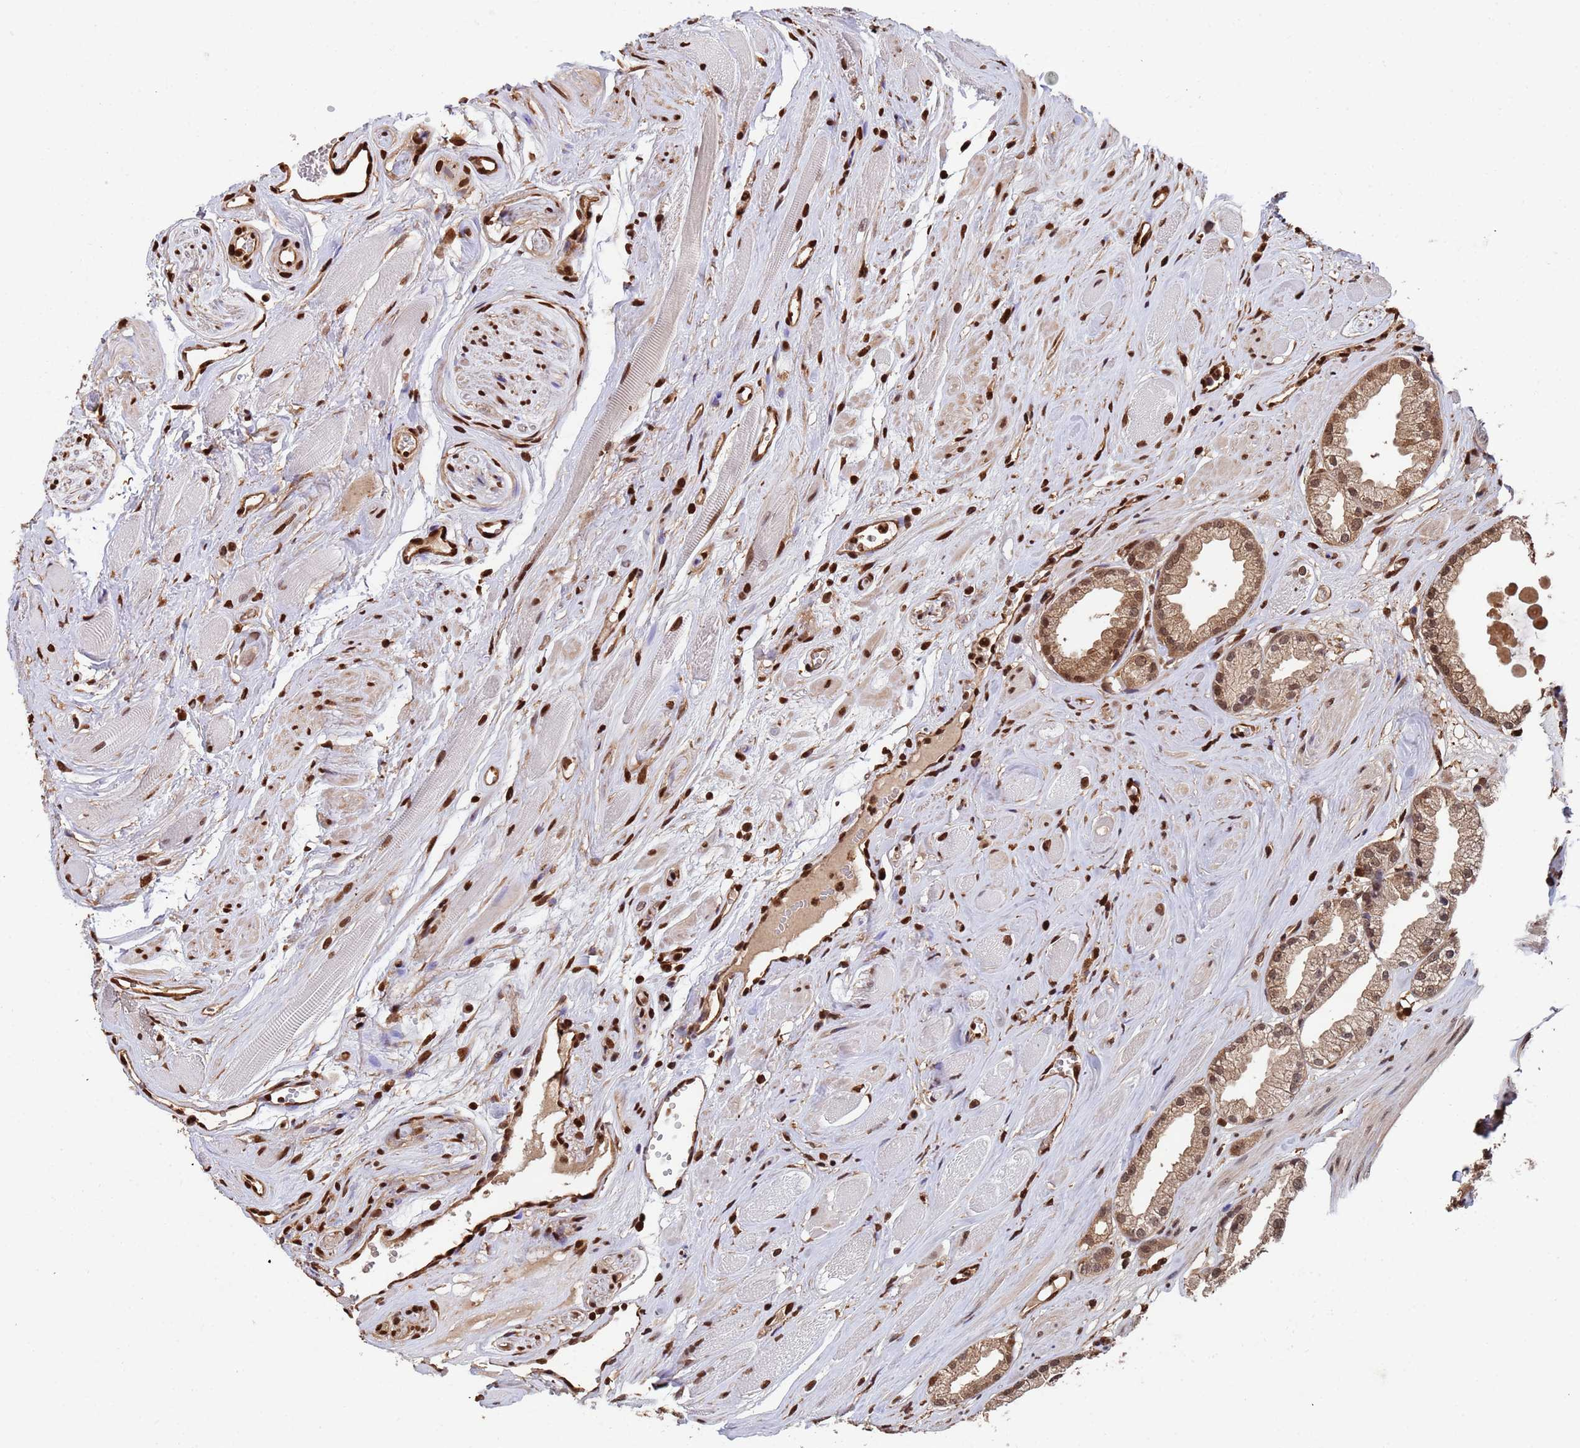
{"staining": {"intensity": "moderate", "quantity": ">75%", "location": "cytoplasmic/membranous,nuclear"}, "tissue": "prostate cancer", "cell_type": "Tumor cells", "image_type": "cancer", "snomed": [{"axis": "morphology", "description": "Adenocarcinoma, High grade"}, {"axis": "topography", "description": "Prostate"}], "caption": "Prostate cancer (high-grade adenocarcinoma) stained with a brown dye displays moderate cytoplasmic/membranous and nuclear positive positivity in approximately >75% of tumor cells.", "gene": "SUMO4", "patient": {"sex": "male", "age": 67}}